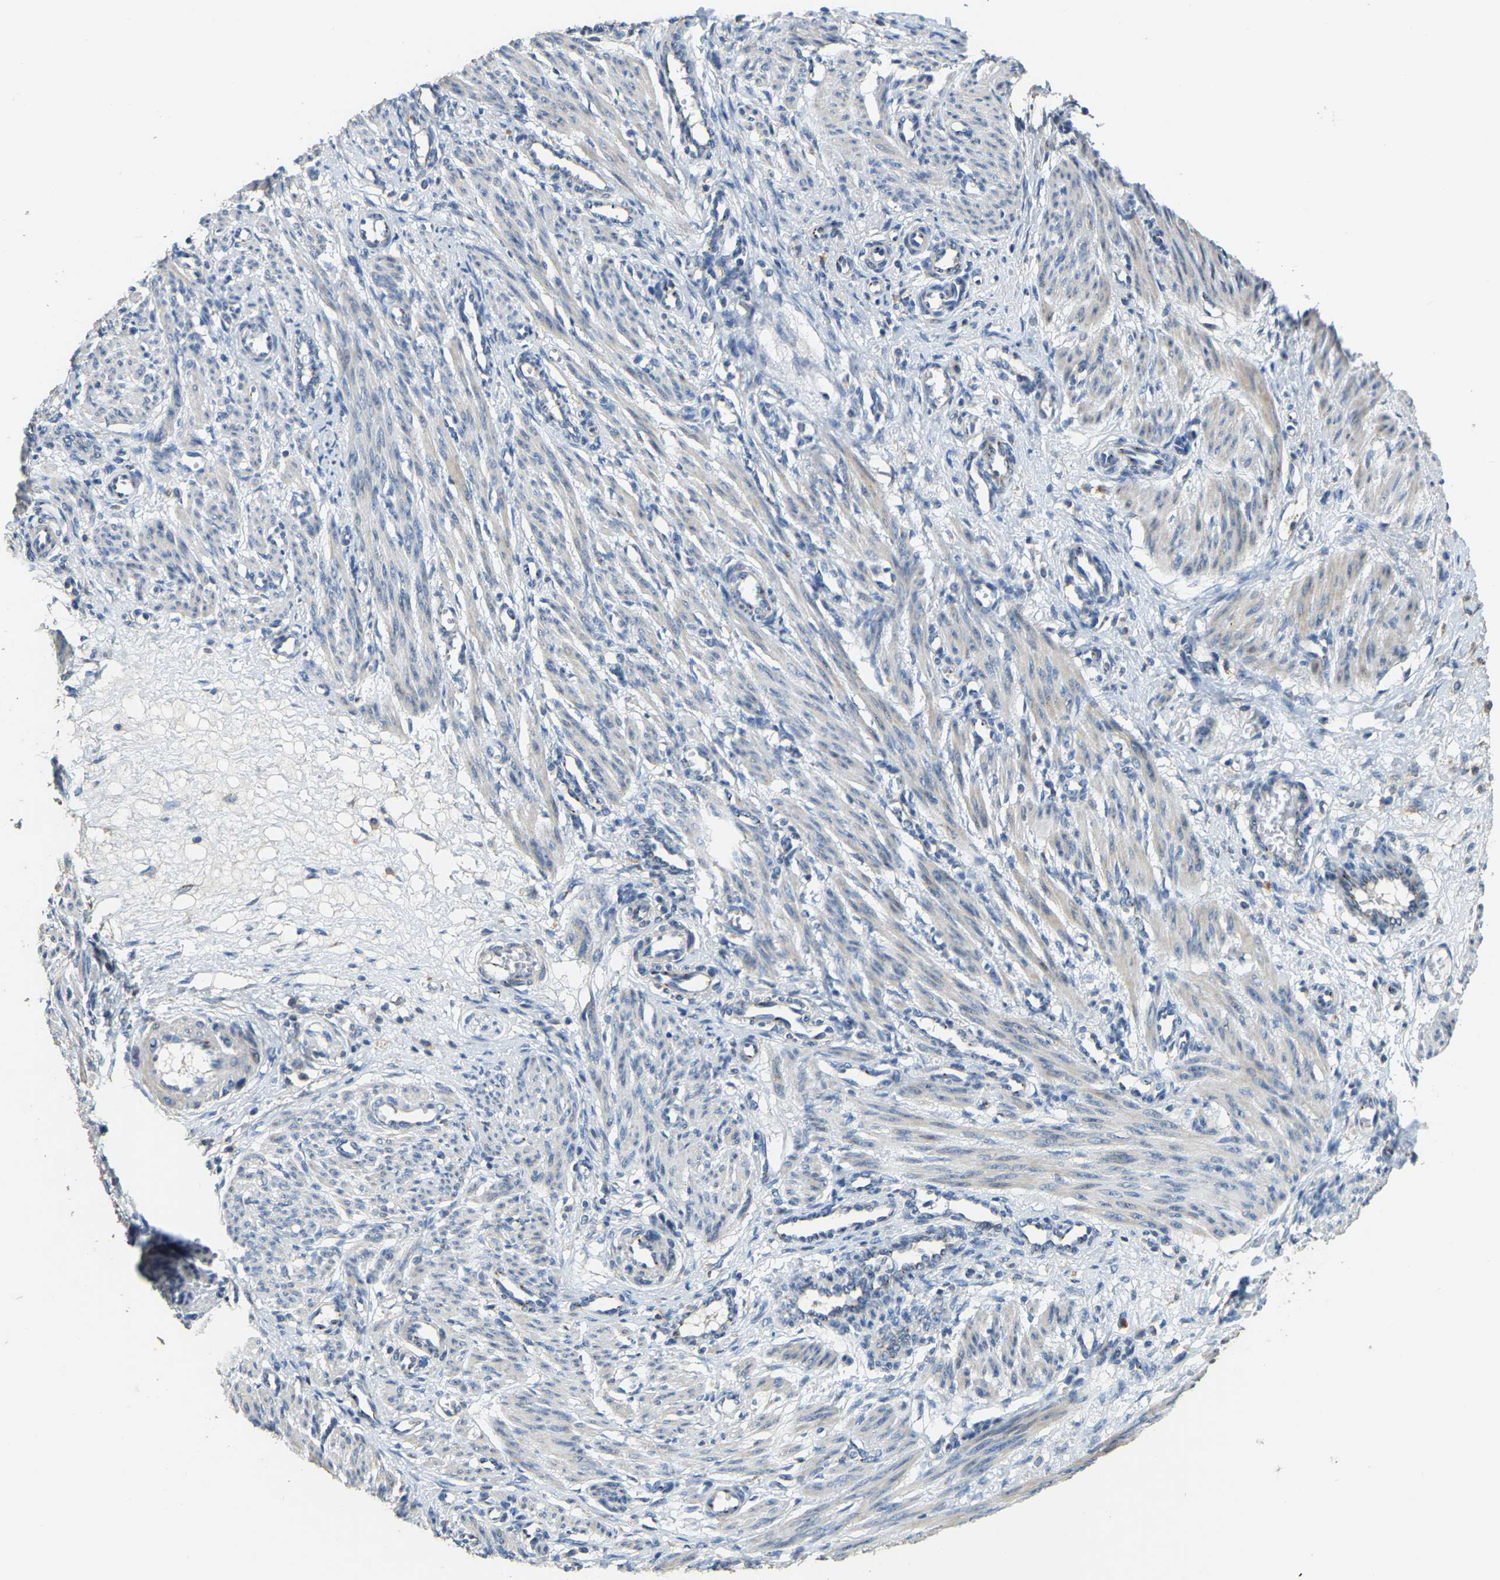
{"staining": {"intensity": "weak", "quantity": ">75%", "location": "cytoplasmic/membranous"}, "tissue": "smooth muscle", "cell_type": "Smooth muscle cells", "image_type": "normal", "snomed": [{"axis": "morphology", "description": "Normal tissue, NOS"}, {"axis": "topography", "description": "Endometrium"}], "caption": "Immunohistochemistry (IHC) staining of normal smooth muscle, which reveals low levels of weak cytoplasmic/membranous expression in approximately >75% of smooth muscle cells indicating weak cytoplasmic/membranous protein expression. The staining was performed using DAB (3,3'-diaminobenzidine) (brown) for protein detection and nuclei were counterstained in hematoxylin (blue).", "gene": "FAM174A", "patient": {"sex": "female", "age": 33}}